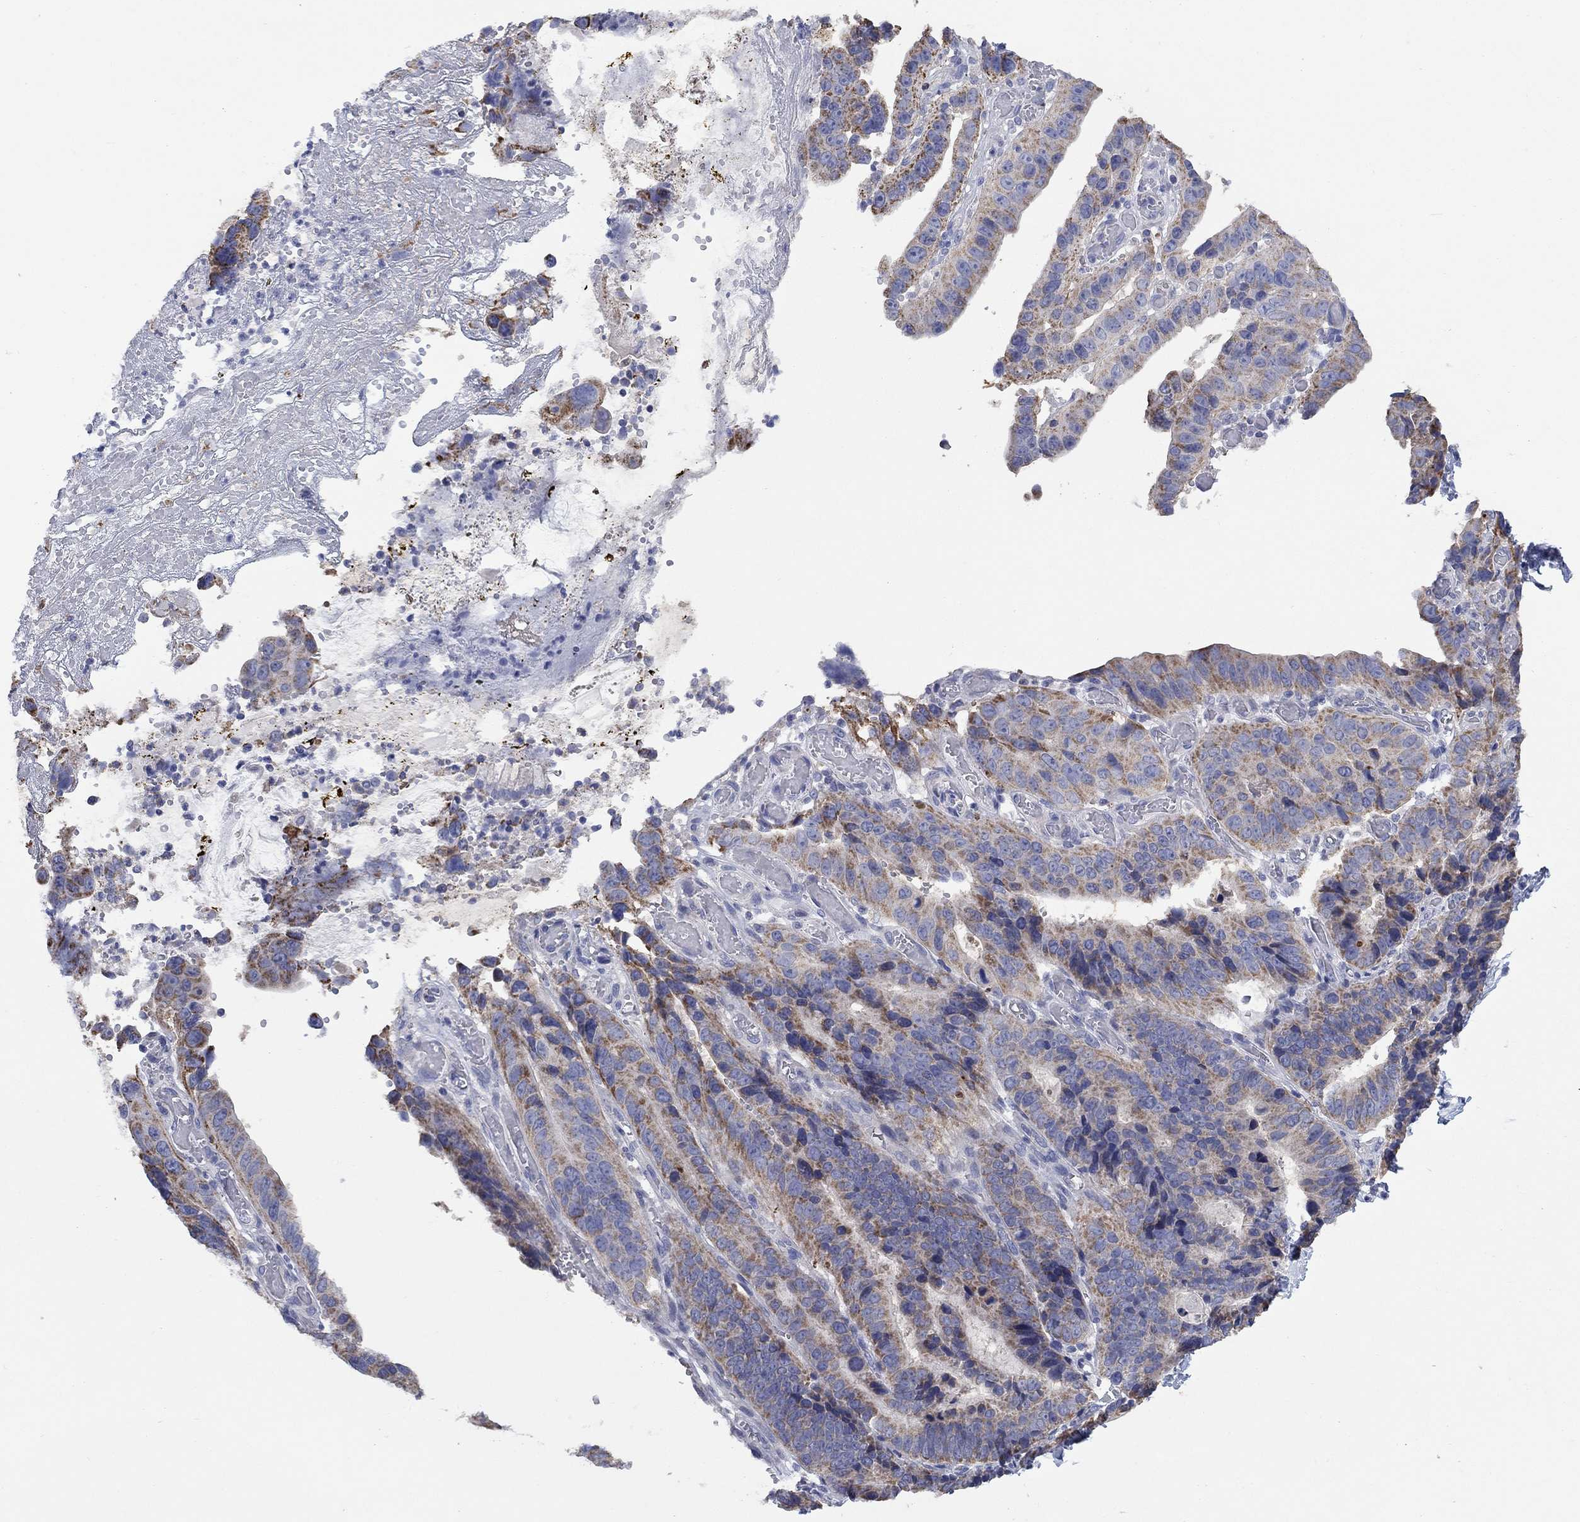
{"staining": {"intensity": "moderate", "quantity": ">75%", "location": "cytoplasmic/membranous"}, "tissue": "stomach cancer", "cell_type": "Tumor cells", "image_type": "cancer", "snomed": [{"axis": "morphology", "description": "Adenocarcinoma, NOS"}, {"axis": "topography", "description": "Stomach"}], "caption": "A brown stain highlights moderate cytoplasmic/membranous staining of a protein in human stomach cancer tumor cells.", "gene": "CLVS1", "patient": {"sex": "male", "age": 84}}